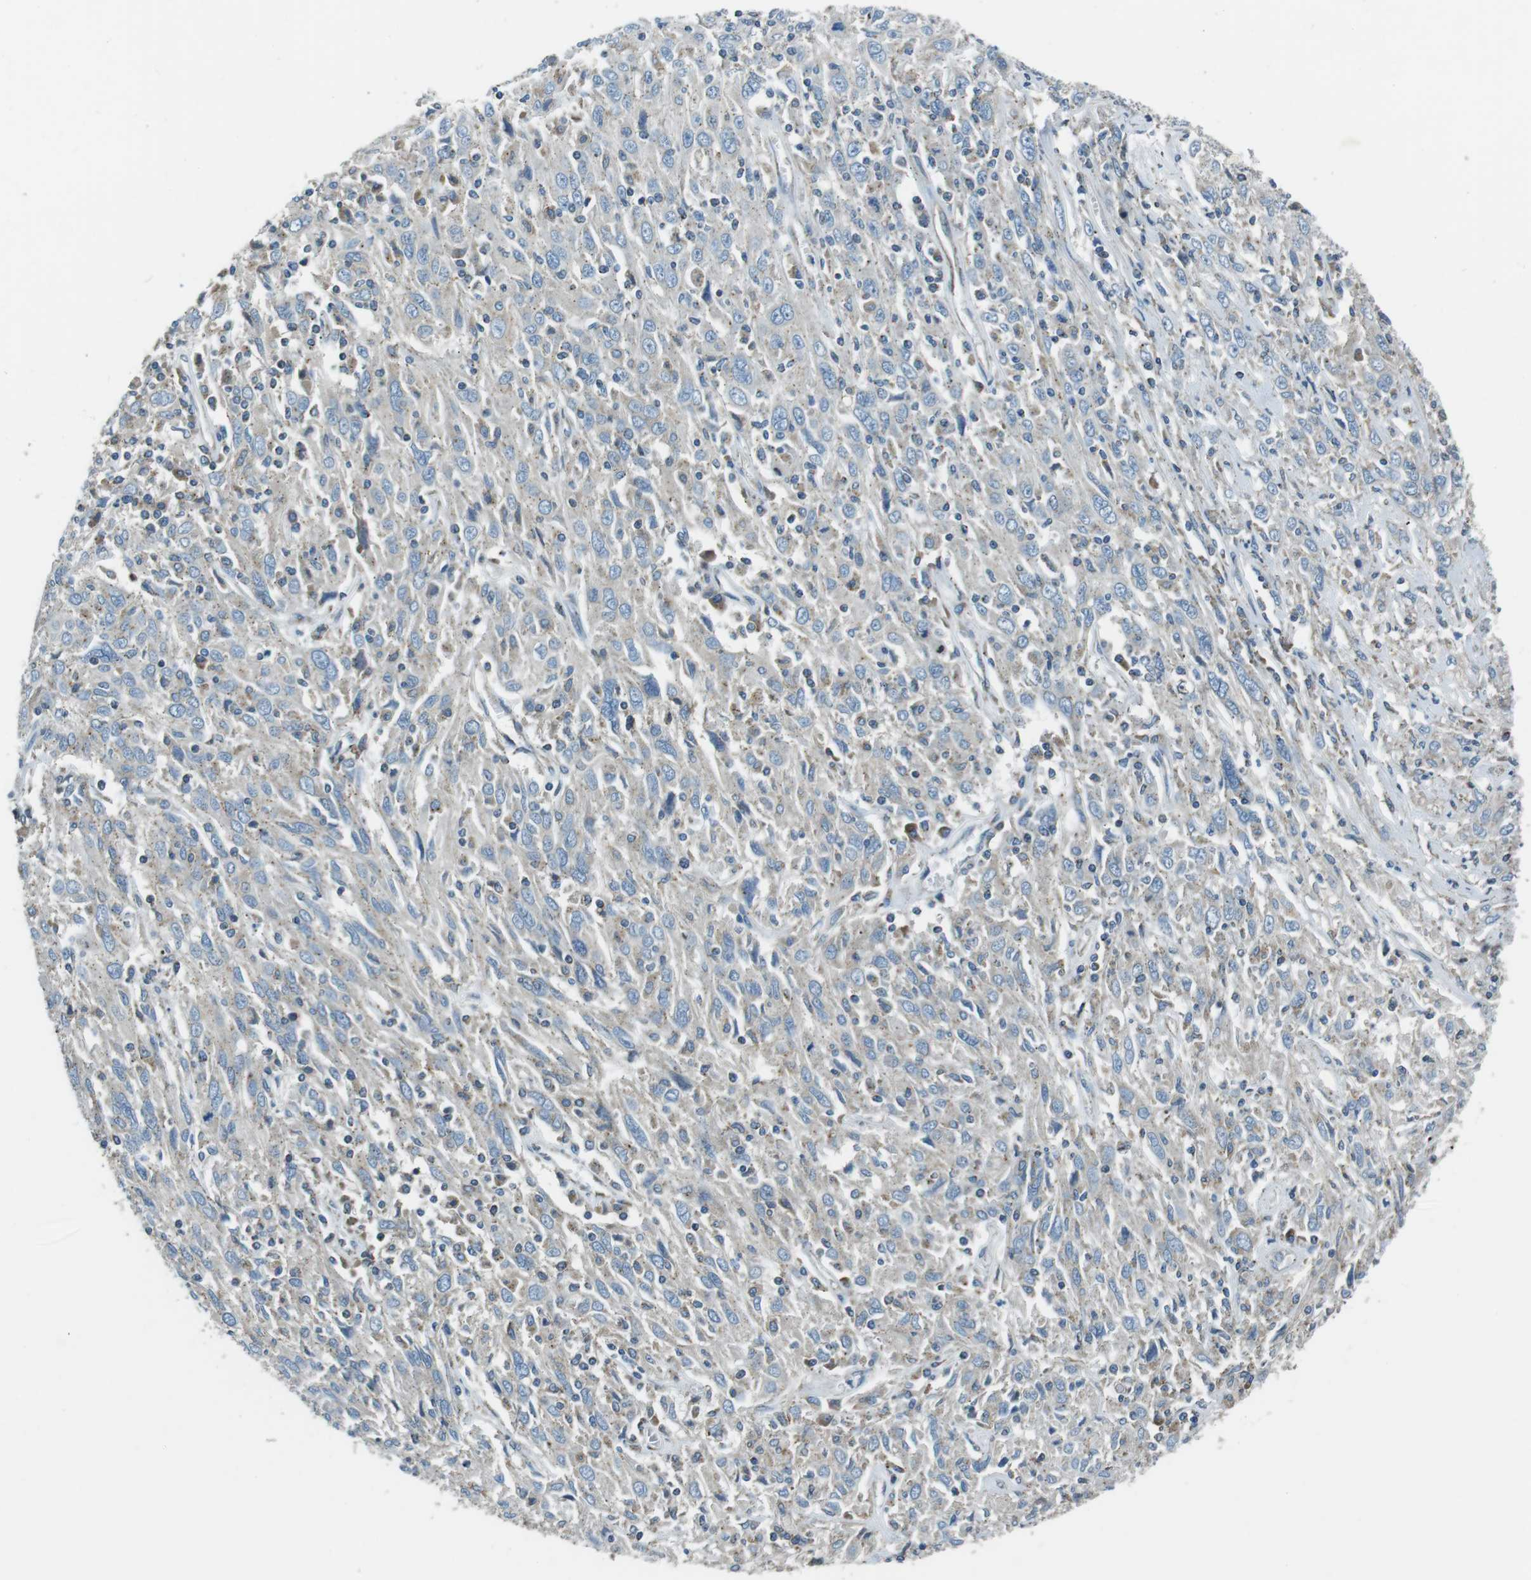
{"staining": {"intensity": "negative", "quantity": "none", "location": "none"}, "tissue": "cervical cancer", "cell_type": "Tumor cells", "image_type": "cancer", "snomed": [{"axis": "morphology", "description": "Squamous cell carcinoma, NOS"}, {"axis": "topography", "description": "Cervix"}], "caption": "Human cervical cancer (squamous cell carcinoma) stained for a protein using immunohistochemistry (IHC) displays no staining in tumor cells.", "gene": "FAM3B", "patient": {"sex": "female", "age": 46}}